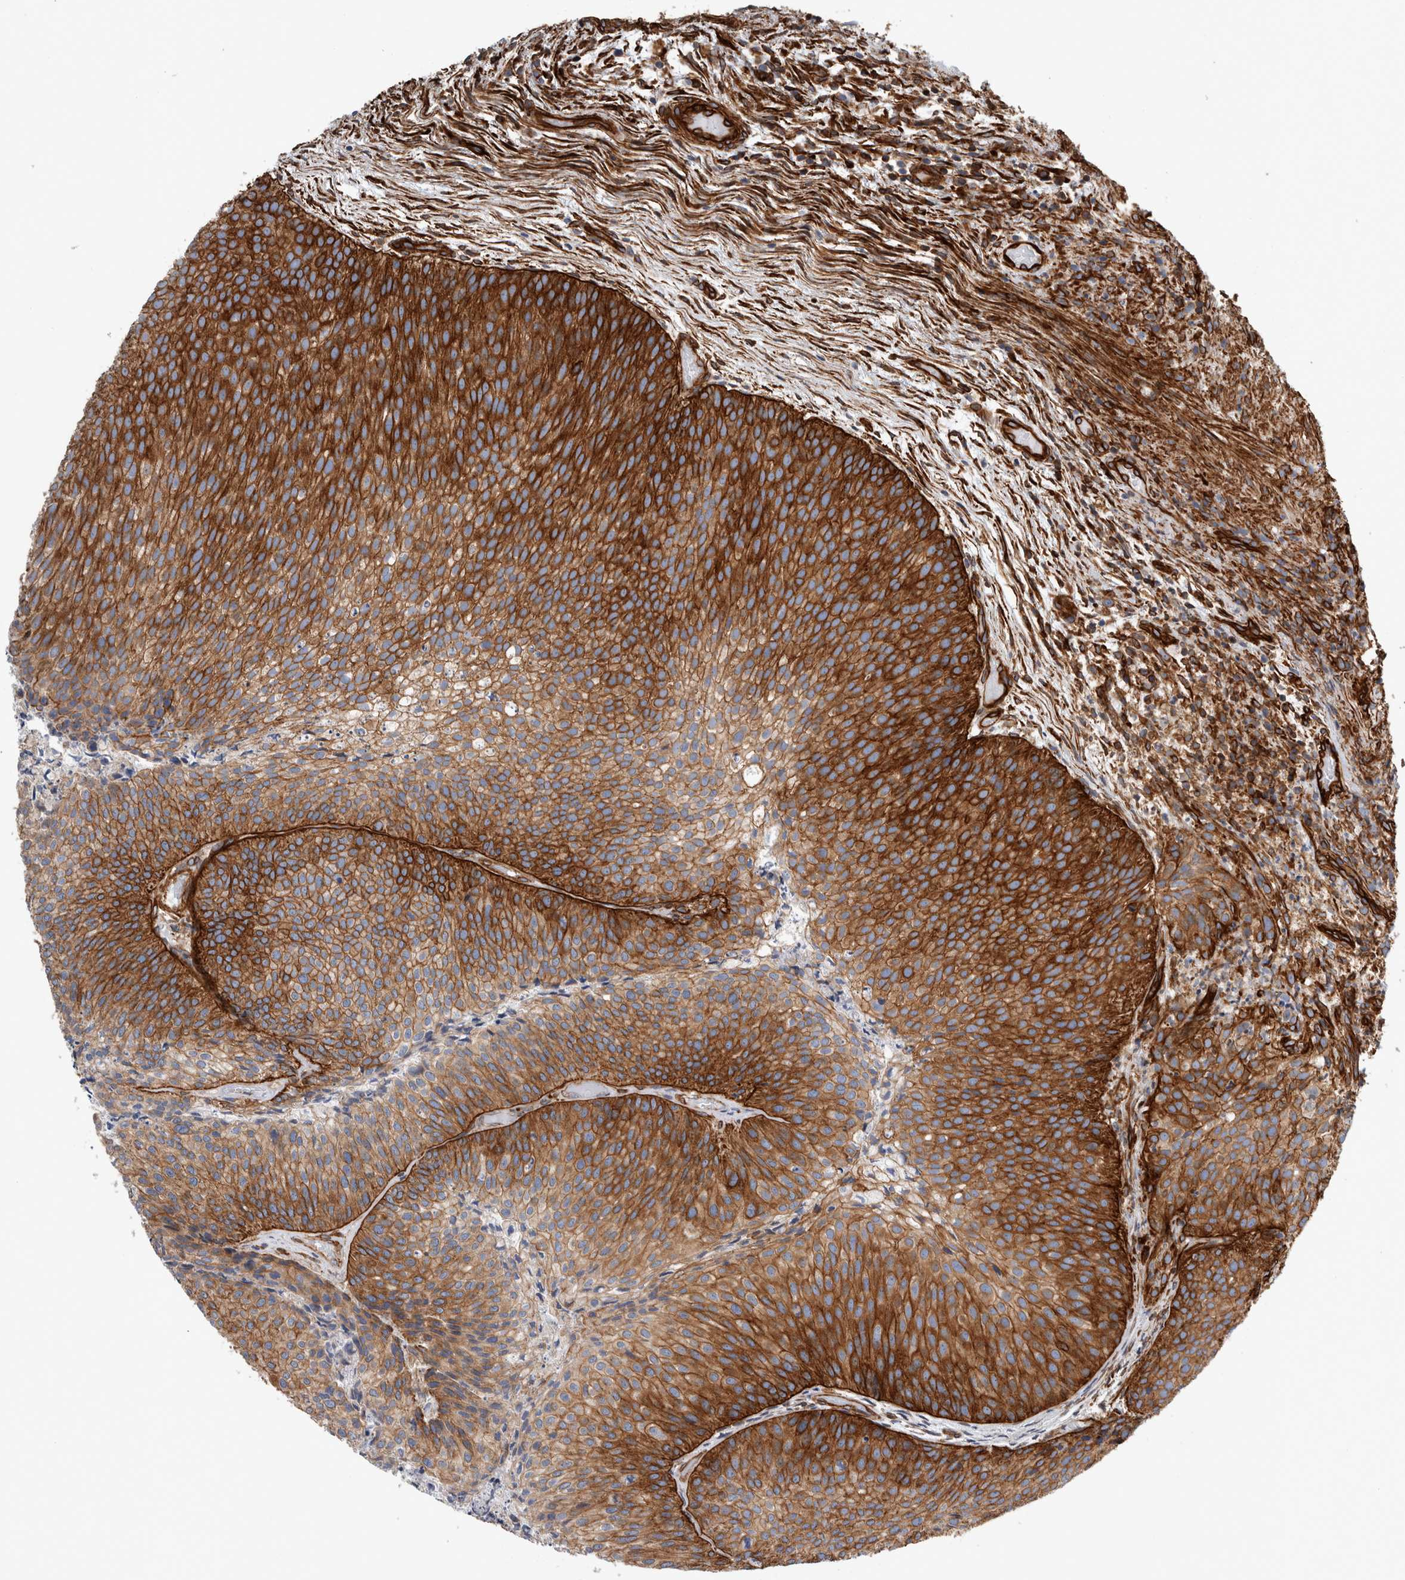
{"staining": {"intensity": "strong", "quantity": ">75%", "location": "cytoplasmic/membranous"}, "tissue": "urothelial cancer", "cell_type": "Tumor cells", "image_type": "cancer", "snomed": [{"axis": "morphology", "description": "Urothelial carcinoma, Low grade"}, {"axis": "topography", "description": "Urinary bladder"}], "caption": "DAB (3,3'-diaminobenzidine) immunohistochemical staining of human urothelial cancer displays strong cytoplasmic/membranous protein positivity in approximately >75% of tumor cells. The staining was performed using DAB, with brown indicating positive protein expression. Nuclei are stained blue with hematoxylin.", "gene": "PLEC", "patient": {"sex": "male", "age": 86}}